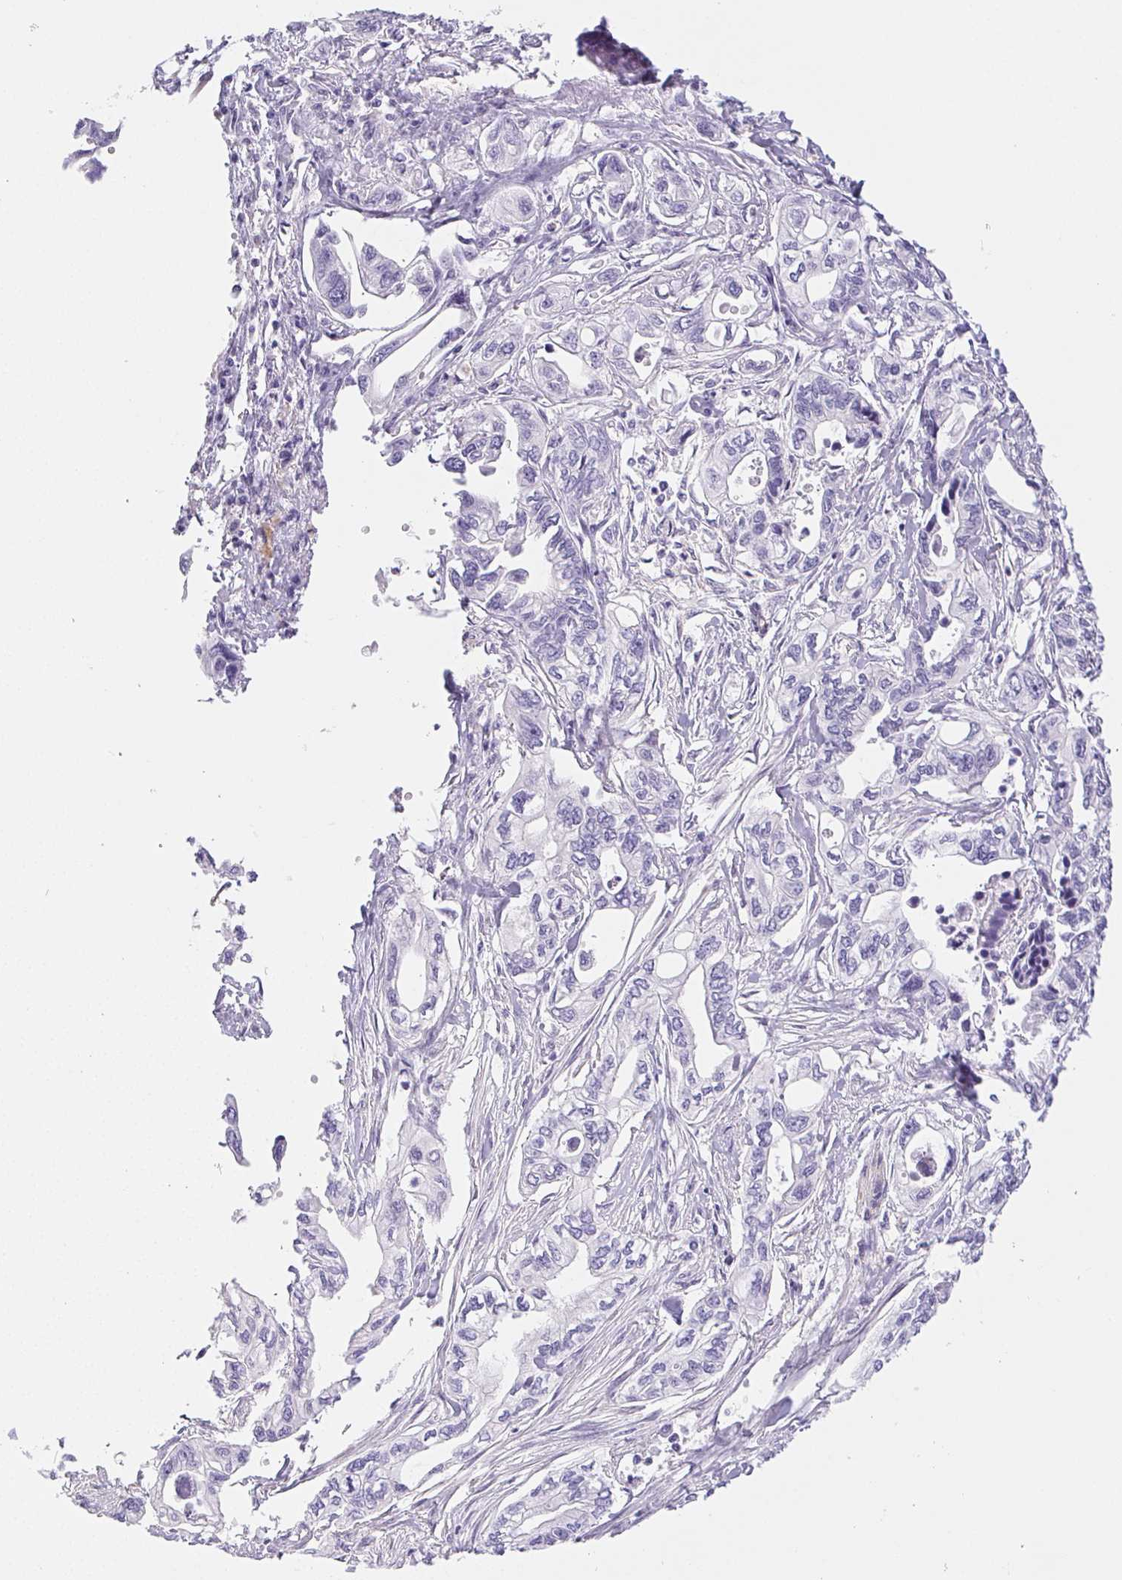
{"staining": {"intensity": "negative", "quantity": "none", "location": "none"}, "tissue": "pancreatic cancer", "cell_type": "Tumor cells", "image_type": "cancer", "snomed": [{"axis": "morphology", "description": "Adenocarcinoma, NOS"}, {"axis": "topography", "description": "Pancreas"}], "caption": "There is no significant expression in tumor cells of pancreatic adenocarcinoma. Brightfield microscopy of immunohistochemistry (IHC) stained with DAB (3,3'-diaminobenzidine) (brown) and hematoxylin (blue), captured at high magnification.", "gene": "PNLIP", "patient": {"sex": "male", "age": 68}}